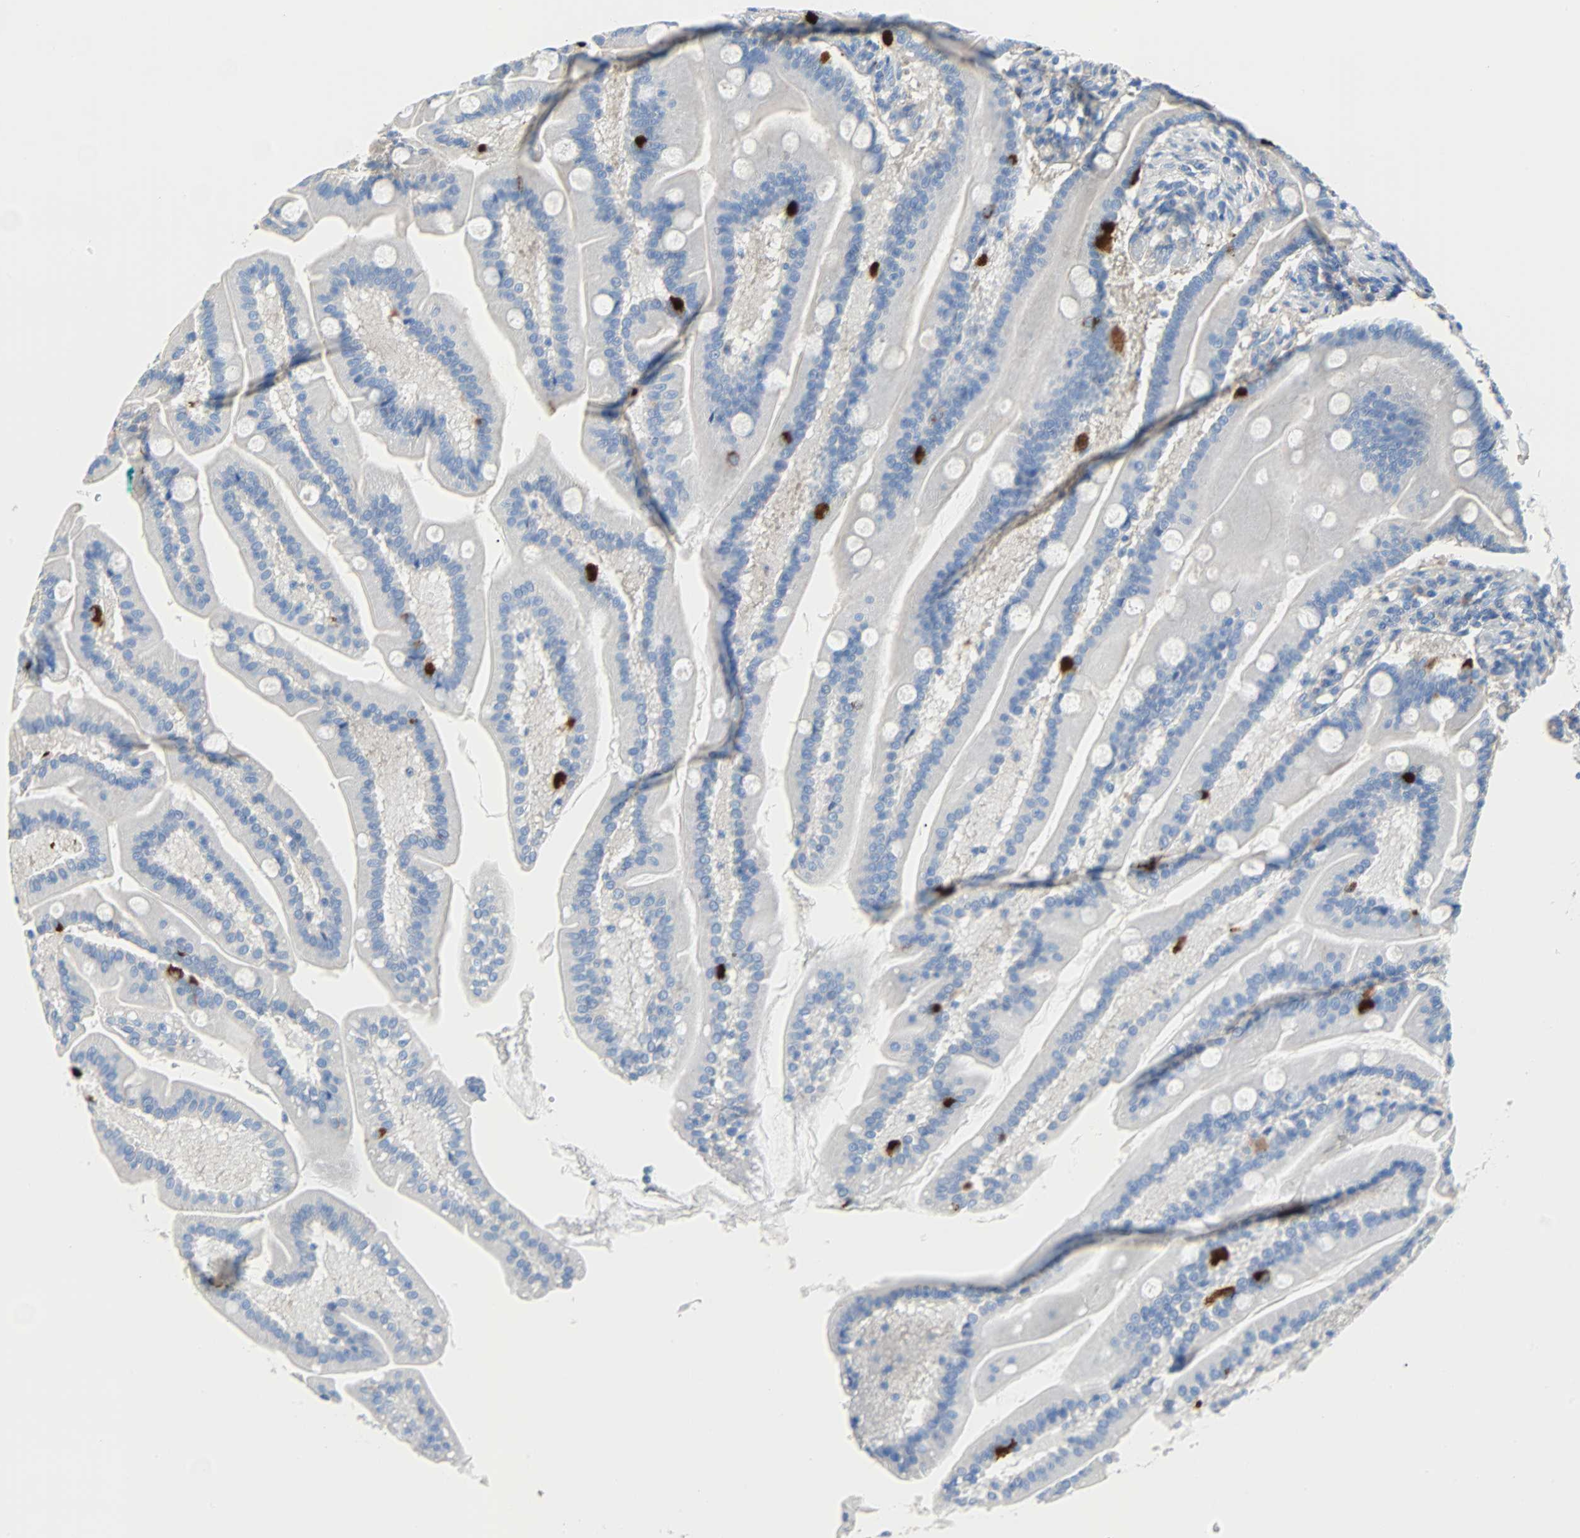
{"staining": {"intensity": "weak", "quantity": "<25%", "location": "cytoplasmic/membranous"}, "tissue": "duodenum", "cell_type": "Glandular cells", "image_type": "normal", "snomed": [{"axis": "morphology", "description": "Normal tissue, NOS"}, {"axis": "topography", "description": "Duodenum"}], "caption": "IHC image of benign duodenum: duodenum stained with DAB (3,3'-diaminobenzidine) exhibits no significant protein positivity in glandular cells.", "gene": "PDPN", "patient": {"sex": "female", "age": 64}}